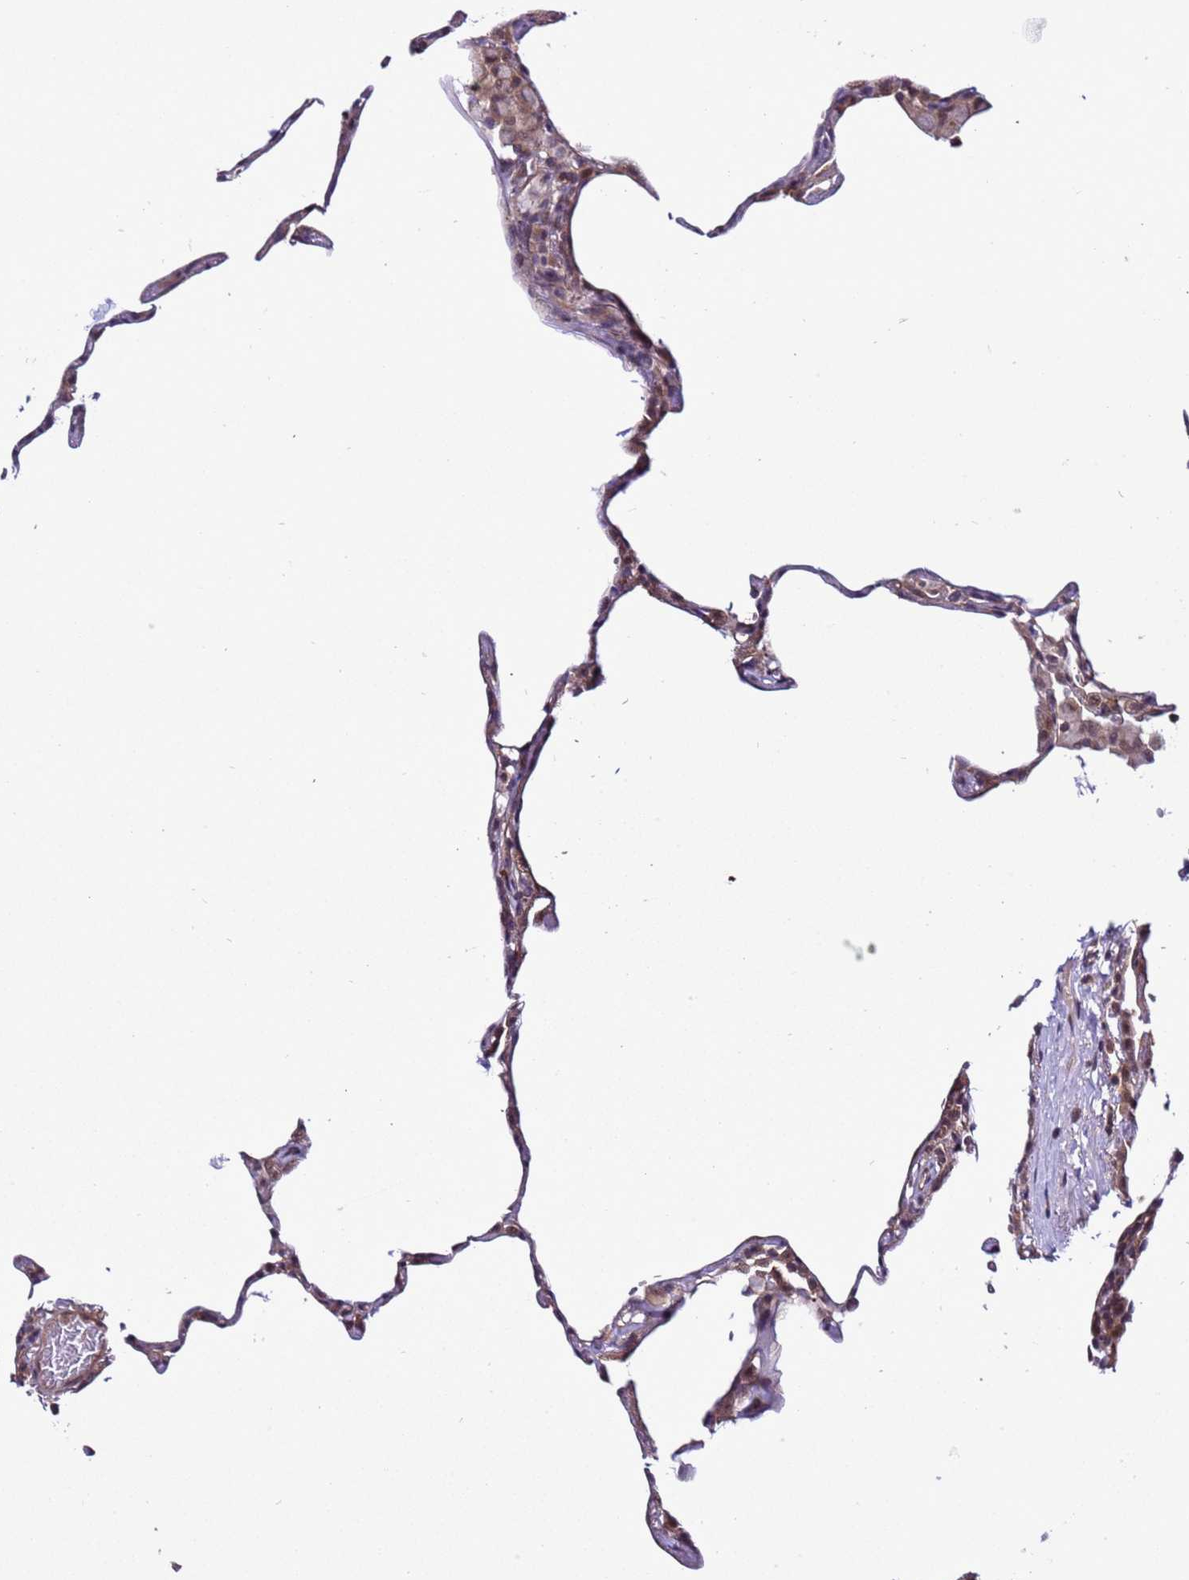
{"staining": {"intensity": "moderate", "quantity": "<25%", "location": "cytoplasmic/membranous,nuclear"}, "tissue": "lung", "cell_type": "Alveolar cells", "image_type": "normal", "snomed": [{"axis": "morphology", "description": "Normal tissue, NOS"}, {"axis": "topography", "description": "Lung"}], "caption": "Approximately <25% of alveolar cells in unremarkable human lung show moderate cytoplasmic/membranous,nuclear protein positivity as visualized by brown immunohistochemical staining.", "gene": "GEN1", "patient": {"sex": "female", "age": 57}}